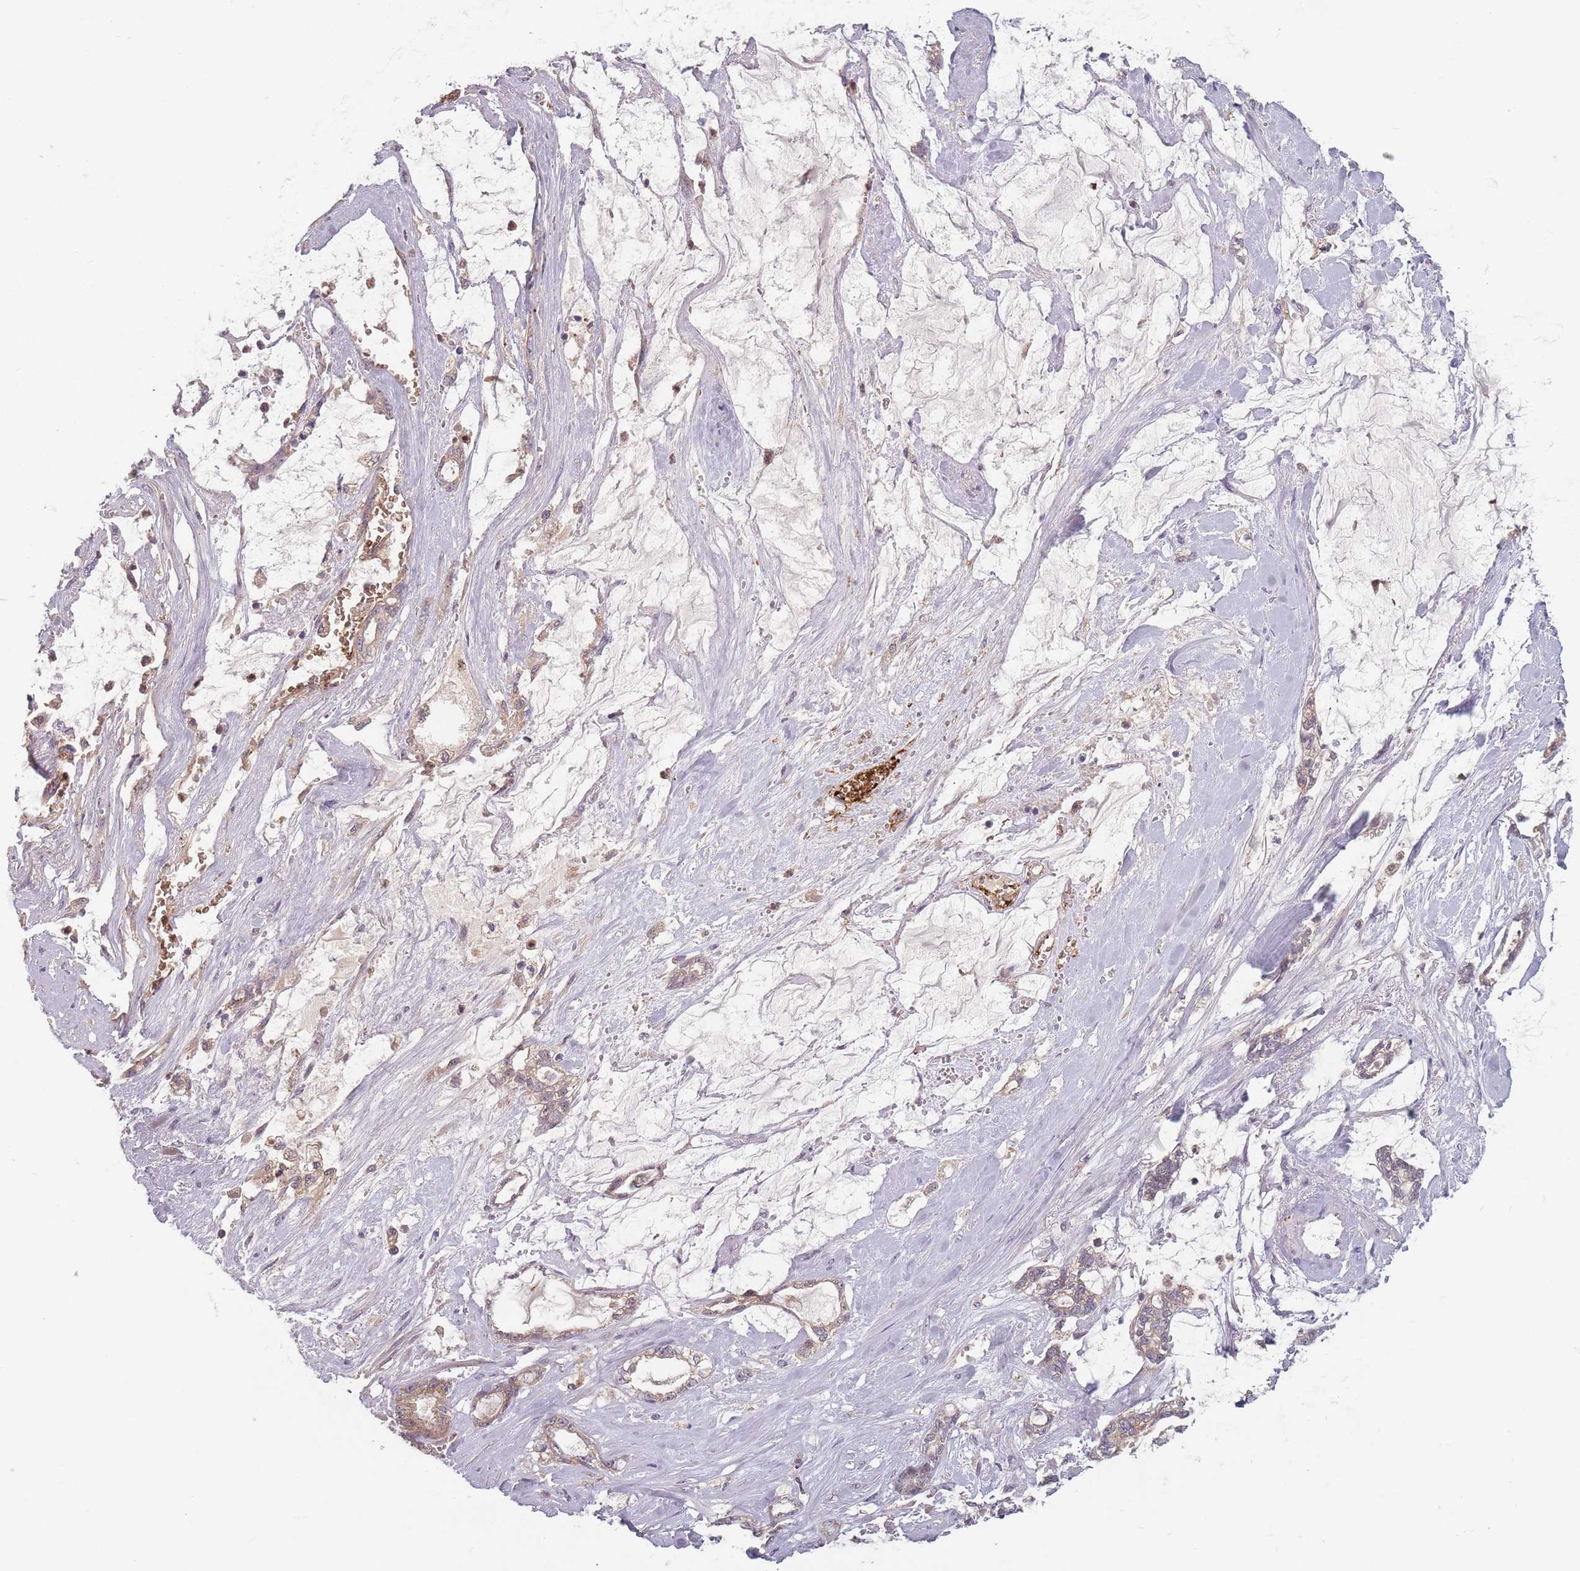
{"staining": {"intensity": "weak", "quantity": "25%-75%", "location": "cytoplasmic/membranous"}, "tissue": "pancreatic cancer", "cell_type": "Tumor cells", "image_type": "cancer", "snomed": [{"axis": "morphology", "description": "Adenocarcinoma, NOS"}, {"axis": "topography", "description": "Pancreas"}], "caption": "An immunohistochemistry image of tumor tissue is shown. Protein staining in brown labels weak cytoplasmic/membranous positivity in pancreatic adenocarcinoma within tumor cells.", "gene": "ASB13", "patient": {"sex": "female", "age": 73}}